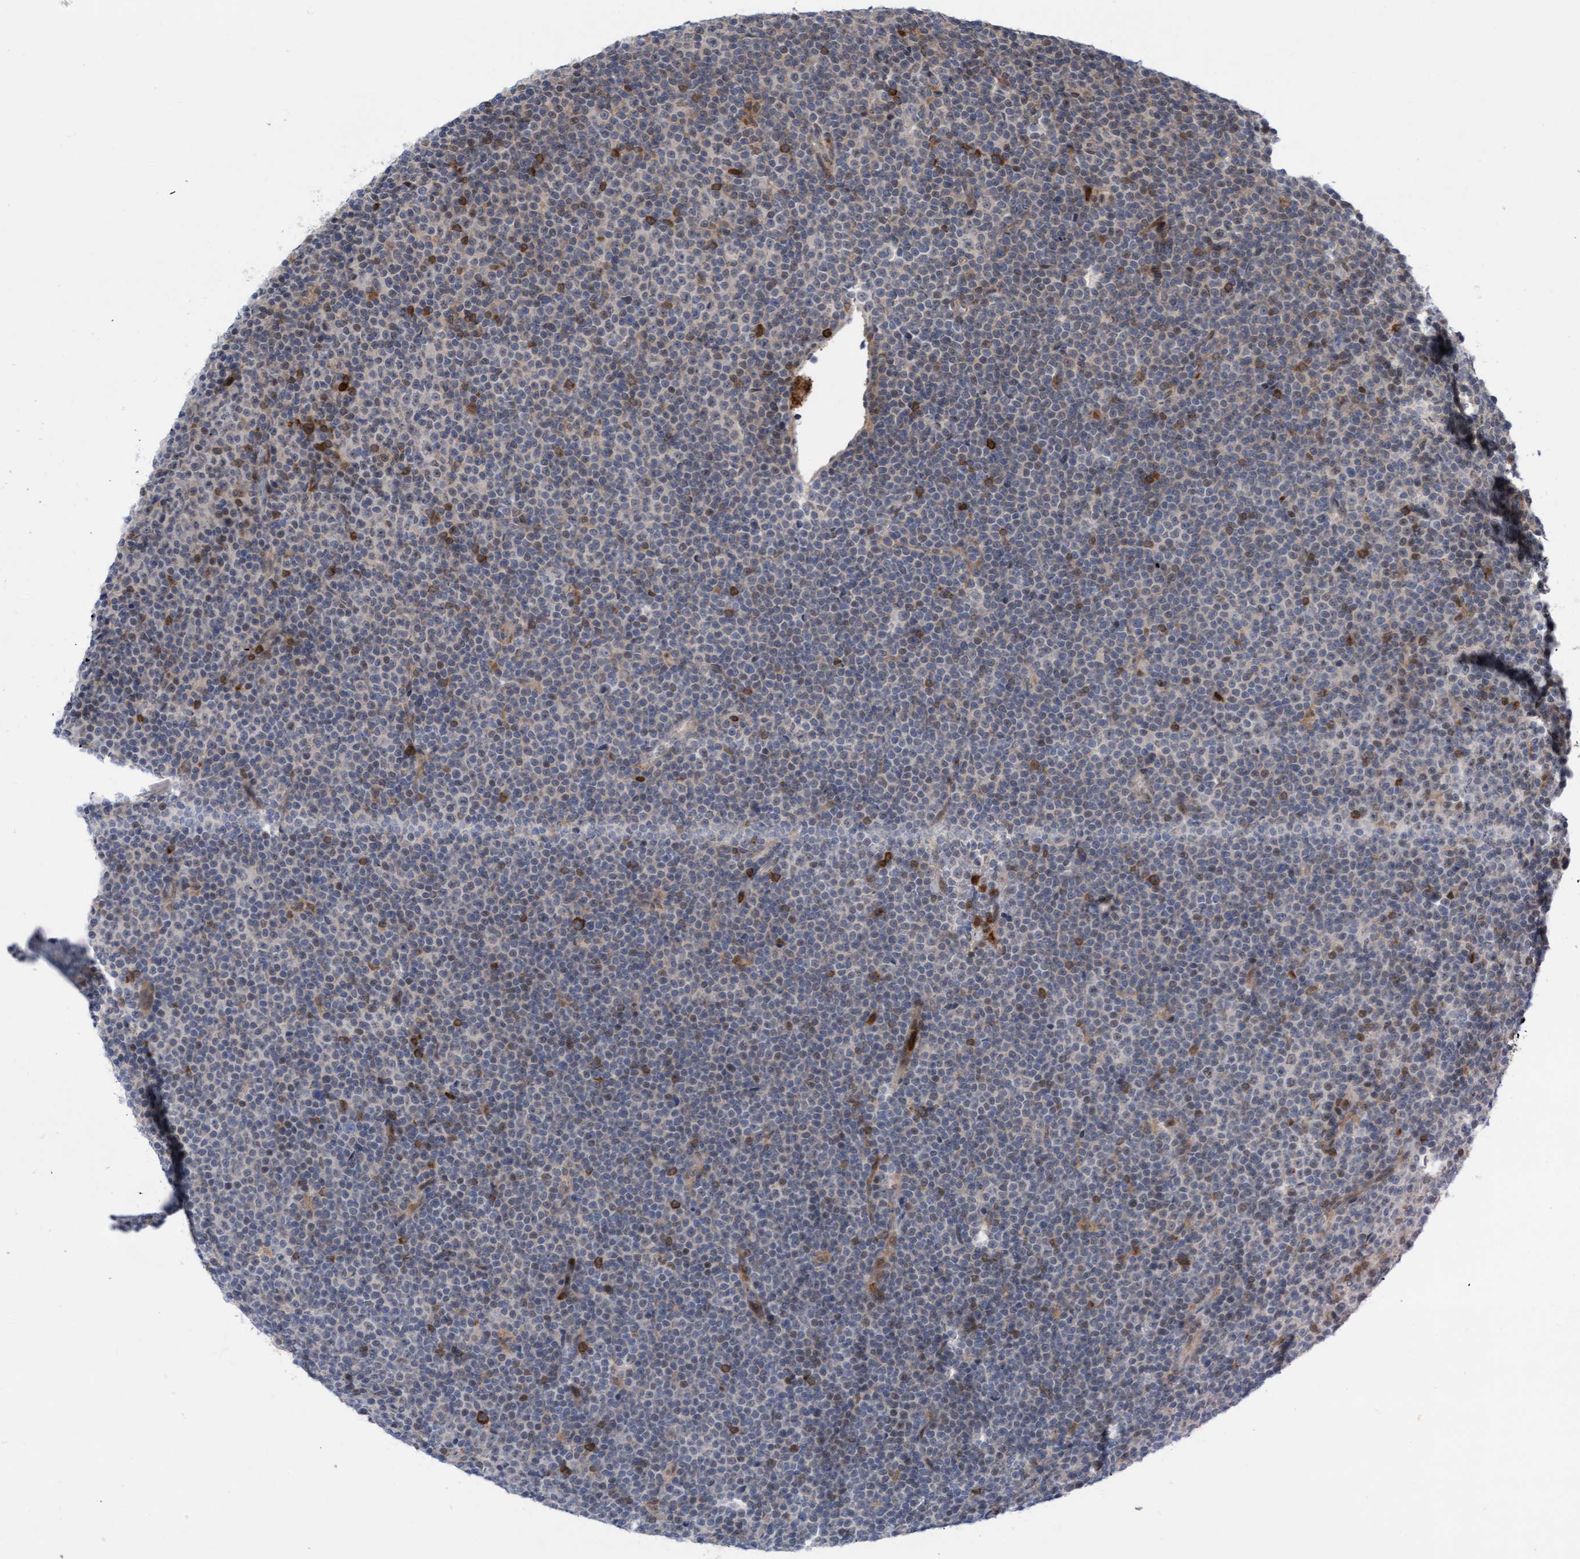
{"staining": {"intensity": "weak", "quantity": "<25%", "location": "cytoplasmic/membranous"}, "tissue": "lymphoma", "cell_type": "Tumor cells", "image_type": "cancer", "snomed": [{"axis": "morphology", "description": "Malignant lymphoma, non-Hodgkin's type, Low grade"}, {"axis": "topography", "description": "Lymph node"}], "caption": "Tumor cells are negative for brown protein staining in malignant lymphoma, non-Hodgkin's type (low-grade).", "gene": "RAP1GAP2", "patient": {"sex": "female", "age": 67}}